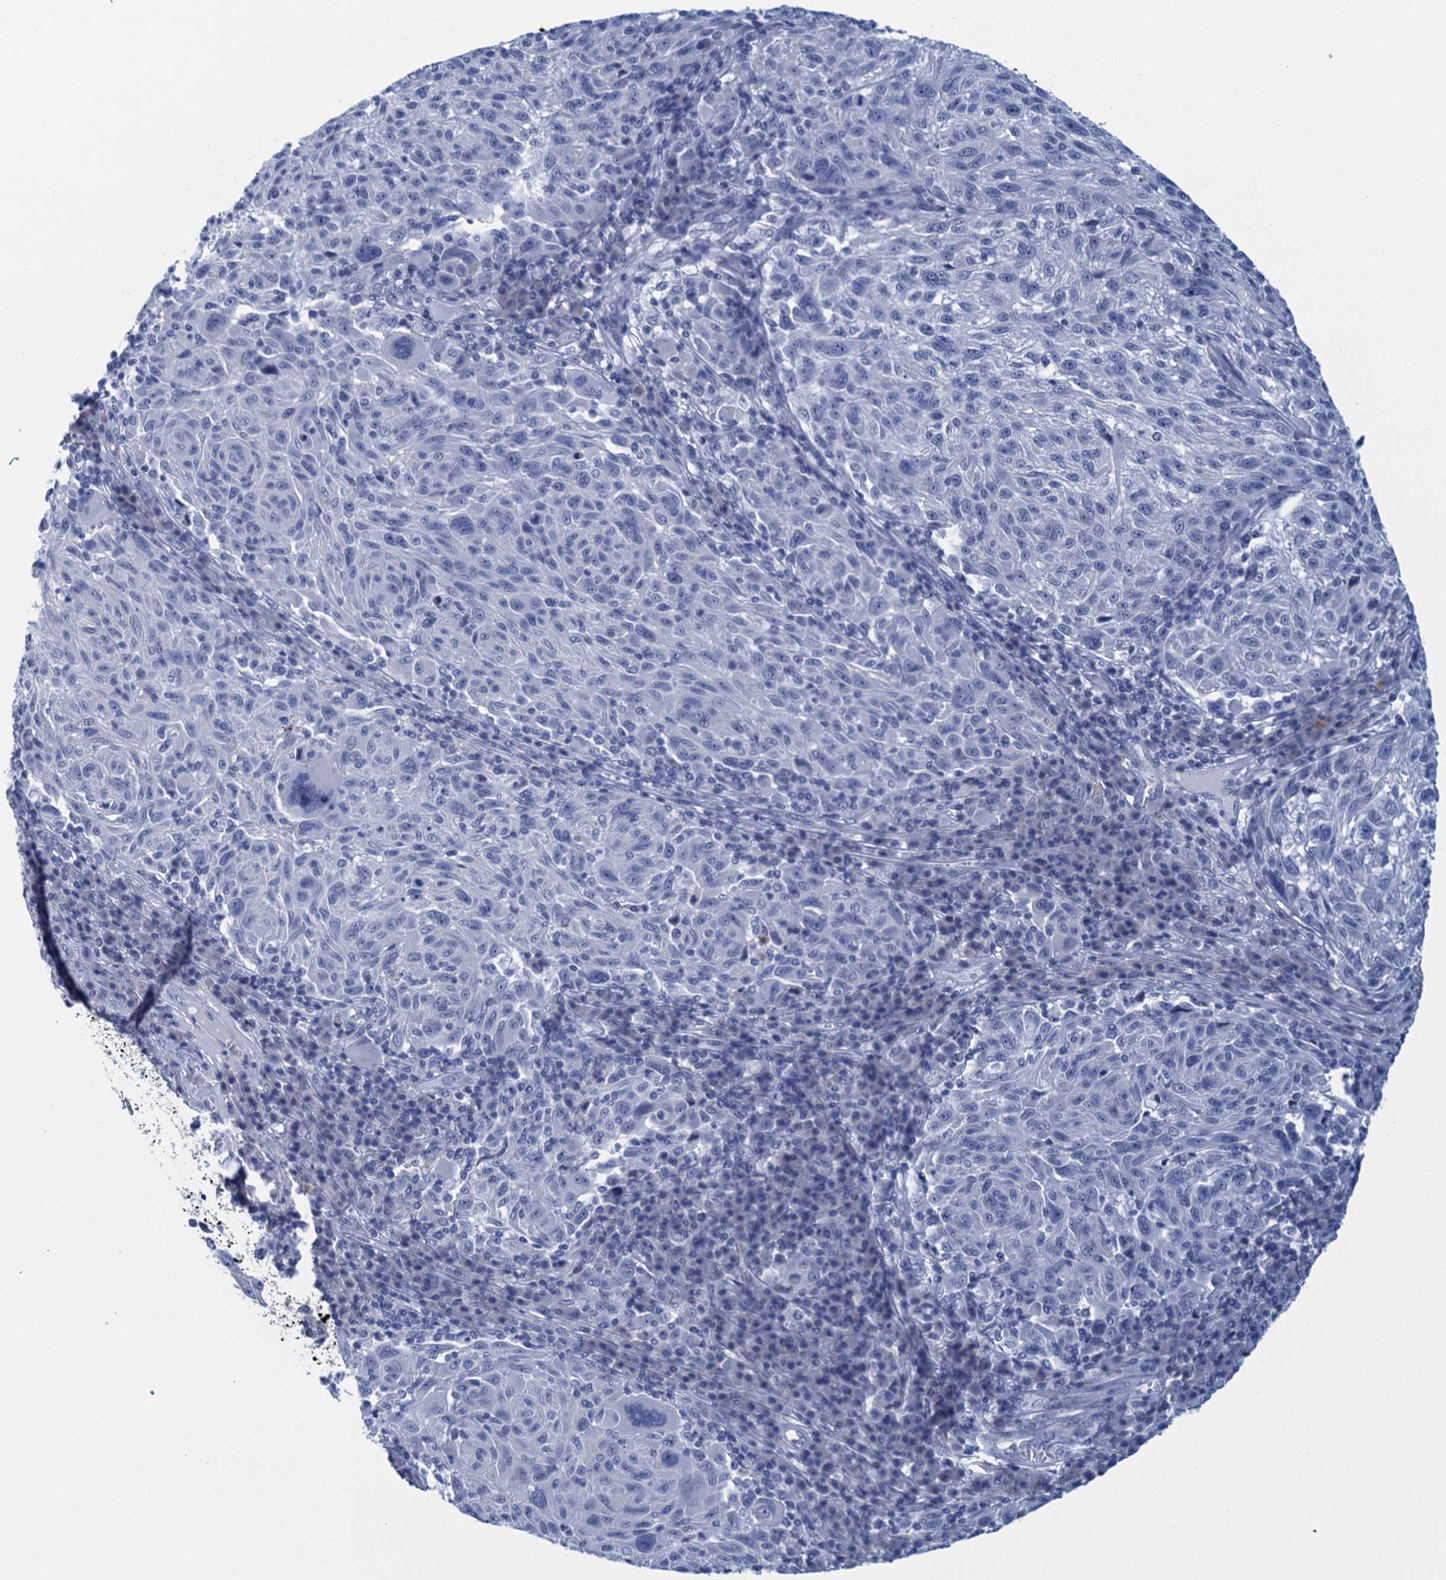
{"staining": {"intensity": "negative", "quantity": "none", "location": "none"}, "tissue": "melanoma", "cell_type": "Tumor cells", "image_type": "cancer", "snomed": [{"axis": "morphology", "description": "Malignant melanoma, NOS"}, {"axis": "topography", "description": "Skin"}], "caption": "IHC of melanoma exhibits no positivity in tumor cells.", "gene": "SCEL", "patient": {"sex": "male", "age": 53}}